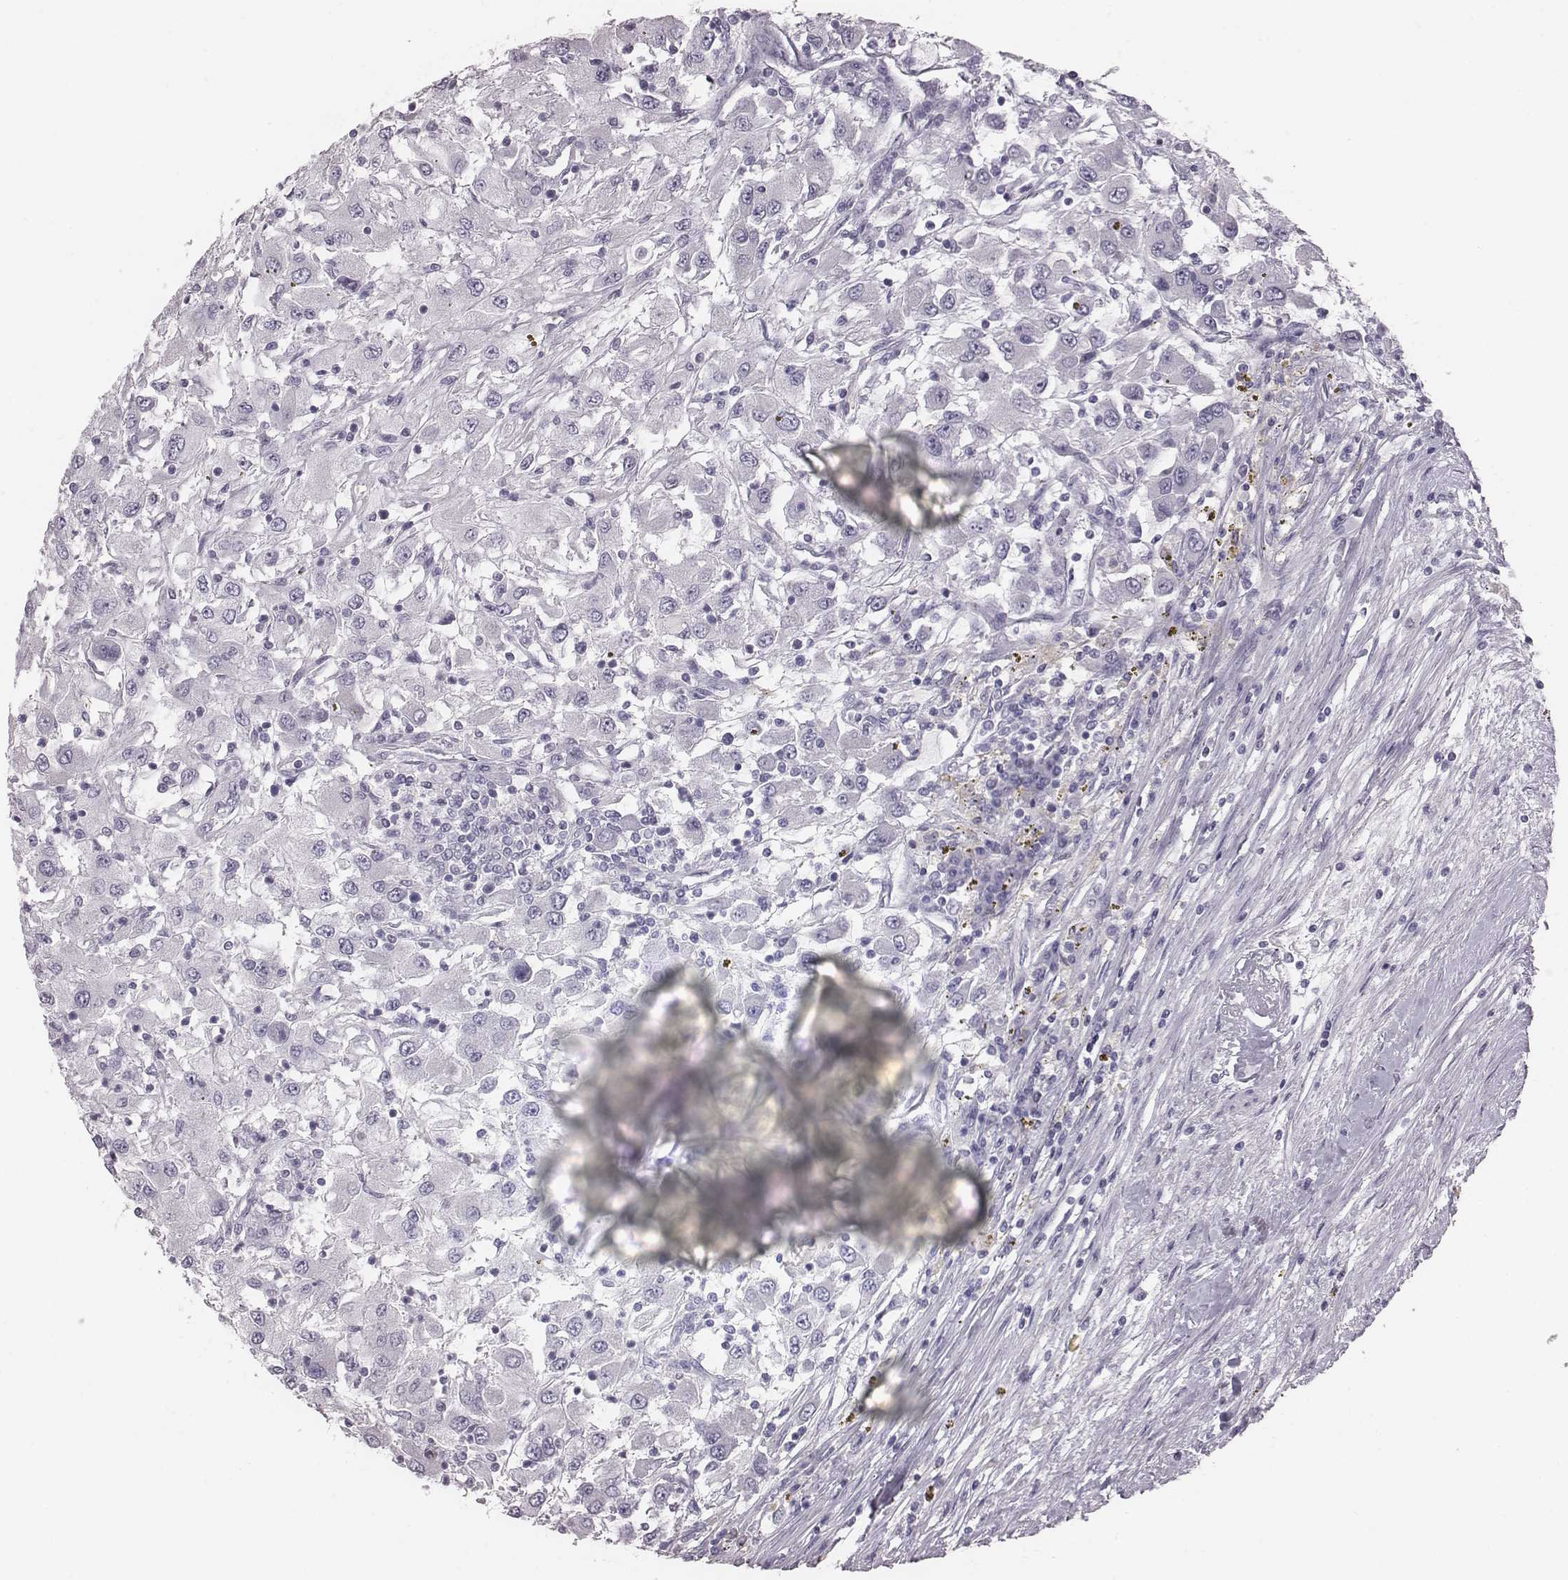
{"staining": {"intensity": "negative", "quantity": "none", "location": "none"}, "tissue": "renal cancer", "cell_type": "Tumor cells", "image_type": "cancer", "snomed": [{"axis": "morphology", "description": "Adenocarcinoma, NOS"}, {"axis": "topography", "description": "Kidney"}], "caption": "Immunohistochemistry image of neoplastic tissue: human adenocarcinoma (renal) stained with DAB demonstrates no significant protein staining in tumor cells.", "gene": "PDE8B", "patient": {"sex": "female", "age": 67}}